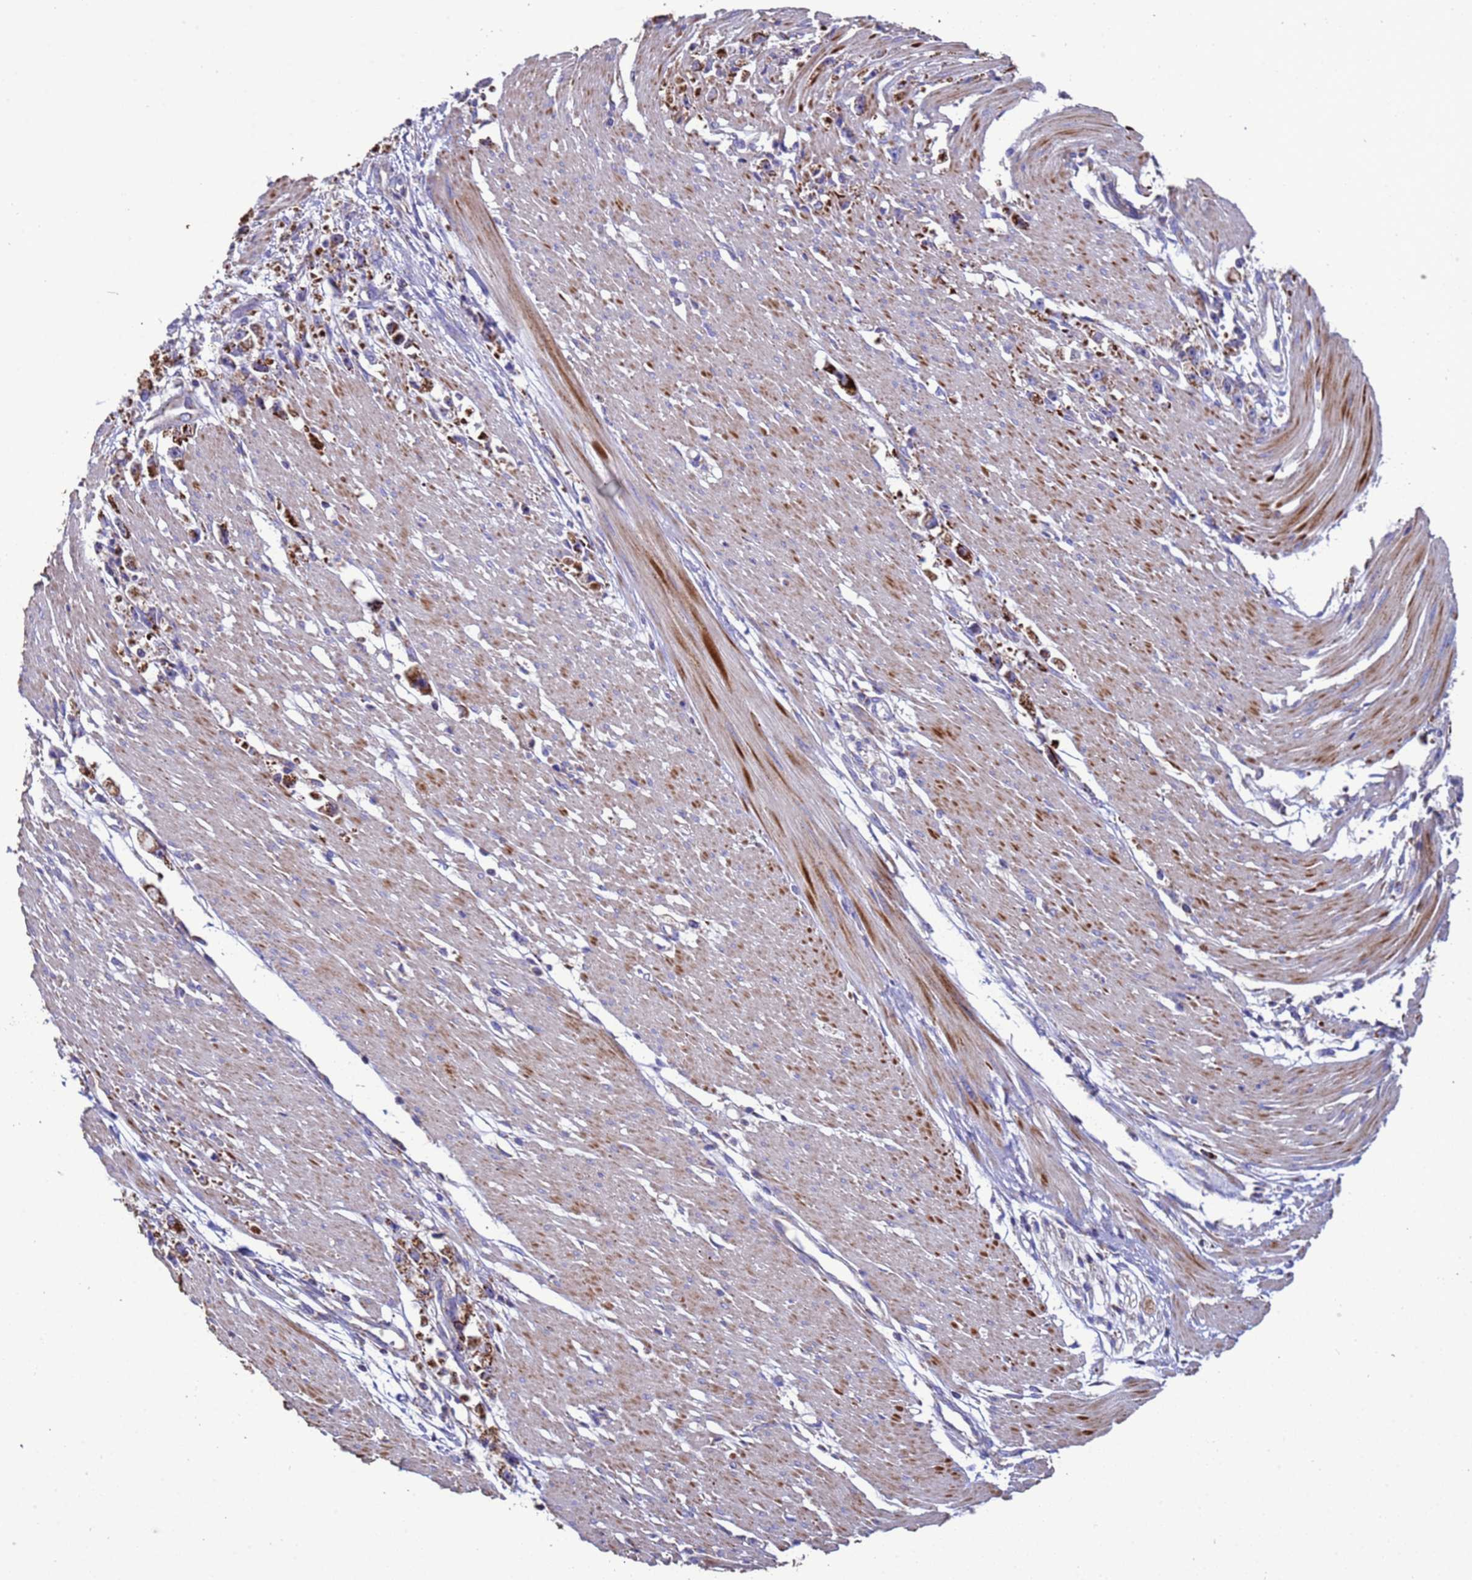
{"staining": {"intensity": "strong", "quantity": ">75%", "location": "cytoplasmic/membranous"}, "tissue": "stomach cancer", "cell_type": "Tumor cells", "image_type": "cancer", "snomed": [{"axis": "morphology", "description": "Adenocarcinoma, NOS"}, {"axis": "topography", "description": "Stomach"}], "caption": "Human adenocarcinoma (stomach) stained with a brown dye shows strong cytoplasmic/membranous positive staining in about >75% of tumor cells.", "gene": "ZNFX1", "patient": {"sex": "female", "age": 59}}